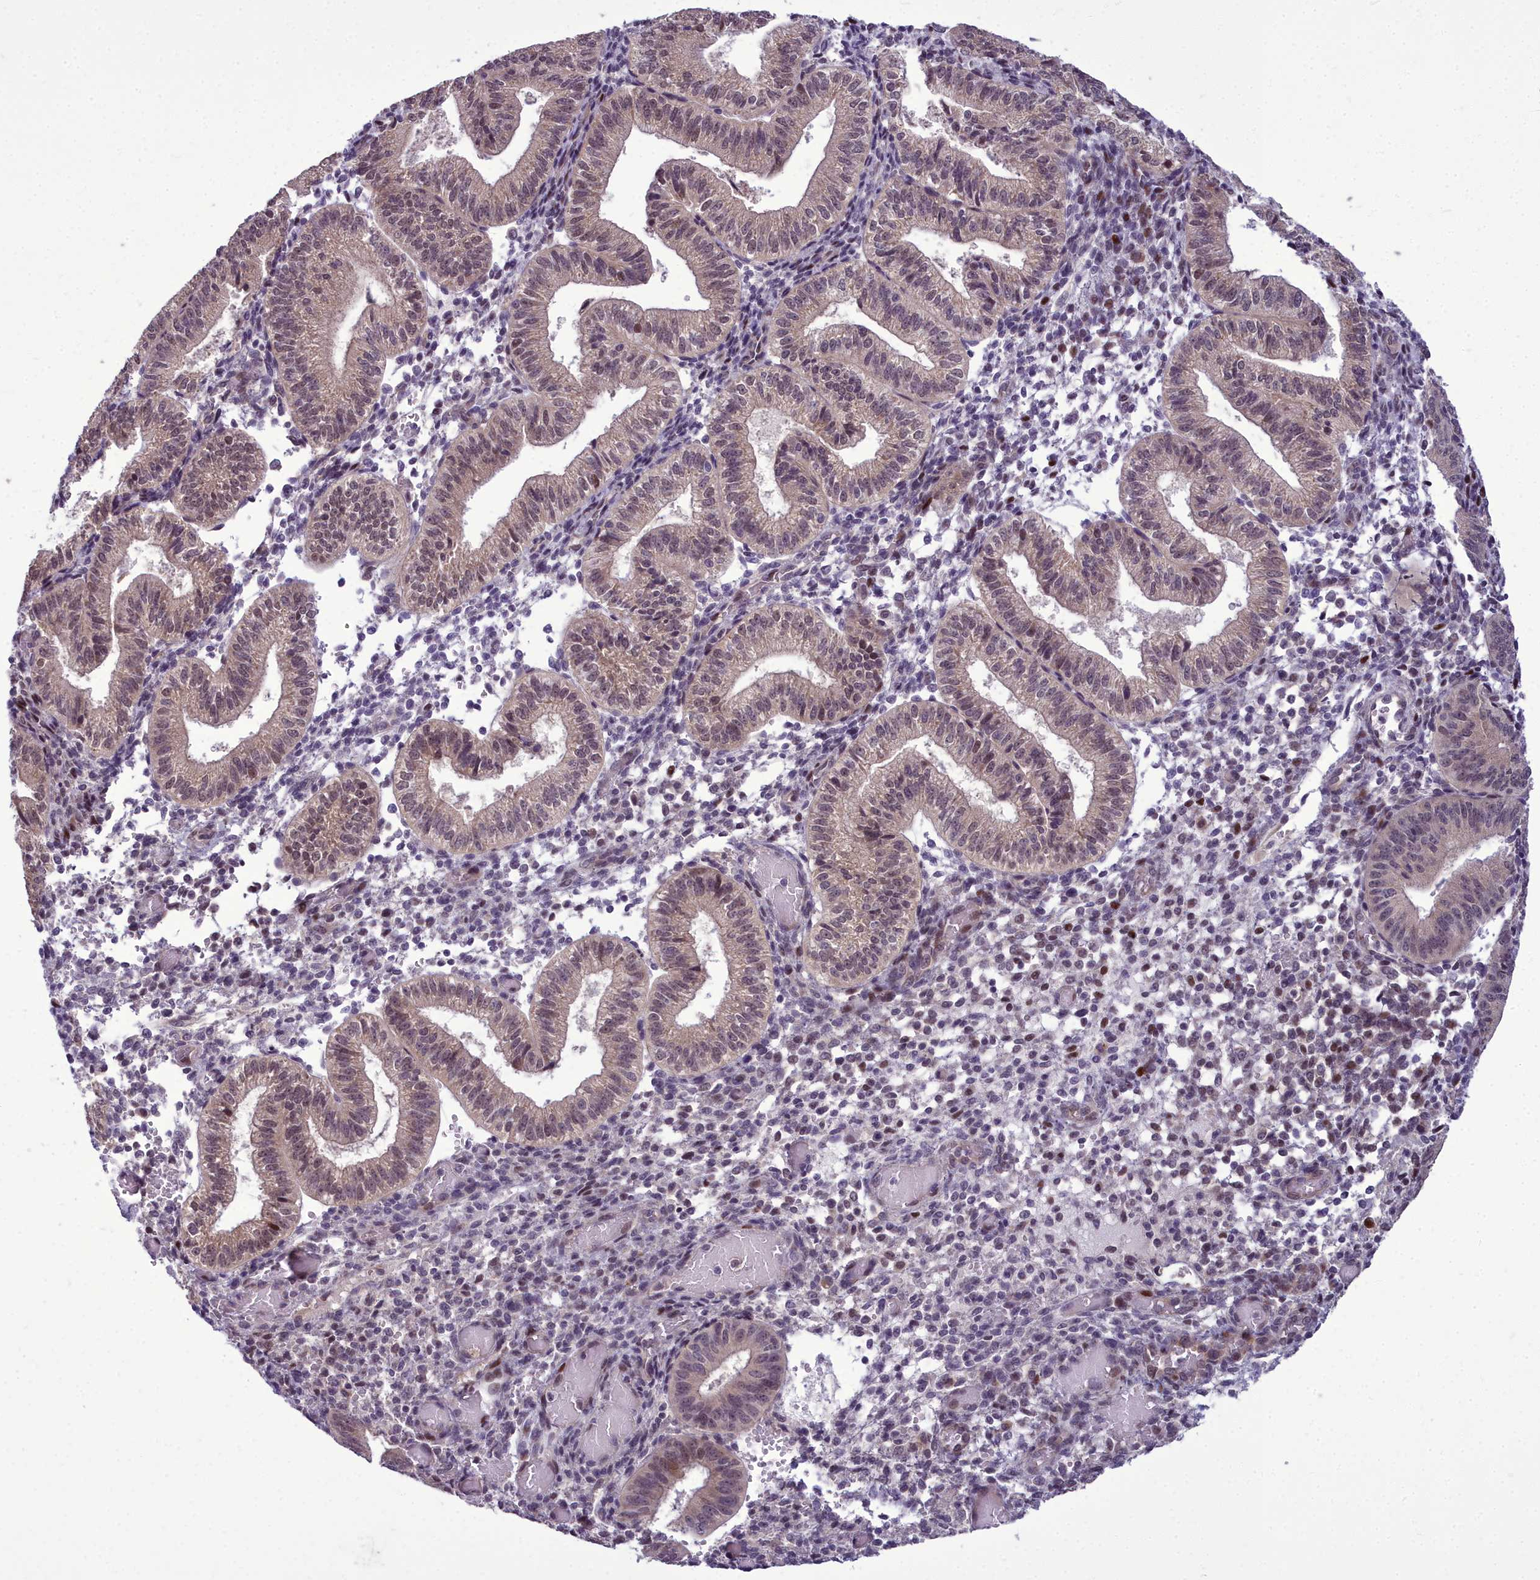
{"staining": {"intensity": "moderate", "quantity": "25%-75%", "location": "cytoplasmic/membranous,nuclear"}, "tissue": "endometrium", "cell_type": "Cells in endometrial stroma", "image_type": "normal", "snomed": [{"axis": "morphology", "description": "Normal tissue, NOS"}, {"axis": "topography", "description": "Endometrium"}], "caption": "This histopathology image exhibits unremarkable endometrium stained with IHC to label a protein in brown. The cytoplasmic/membranous,nuclear of cells in endometrial stroma show moderate positivity for the protein. Nuclei are counter-stained blue.", "gene": "AP1M1", "patient": {"sex": "female", "age": 34}}